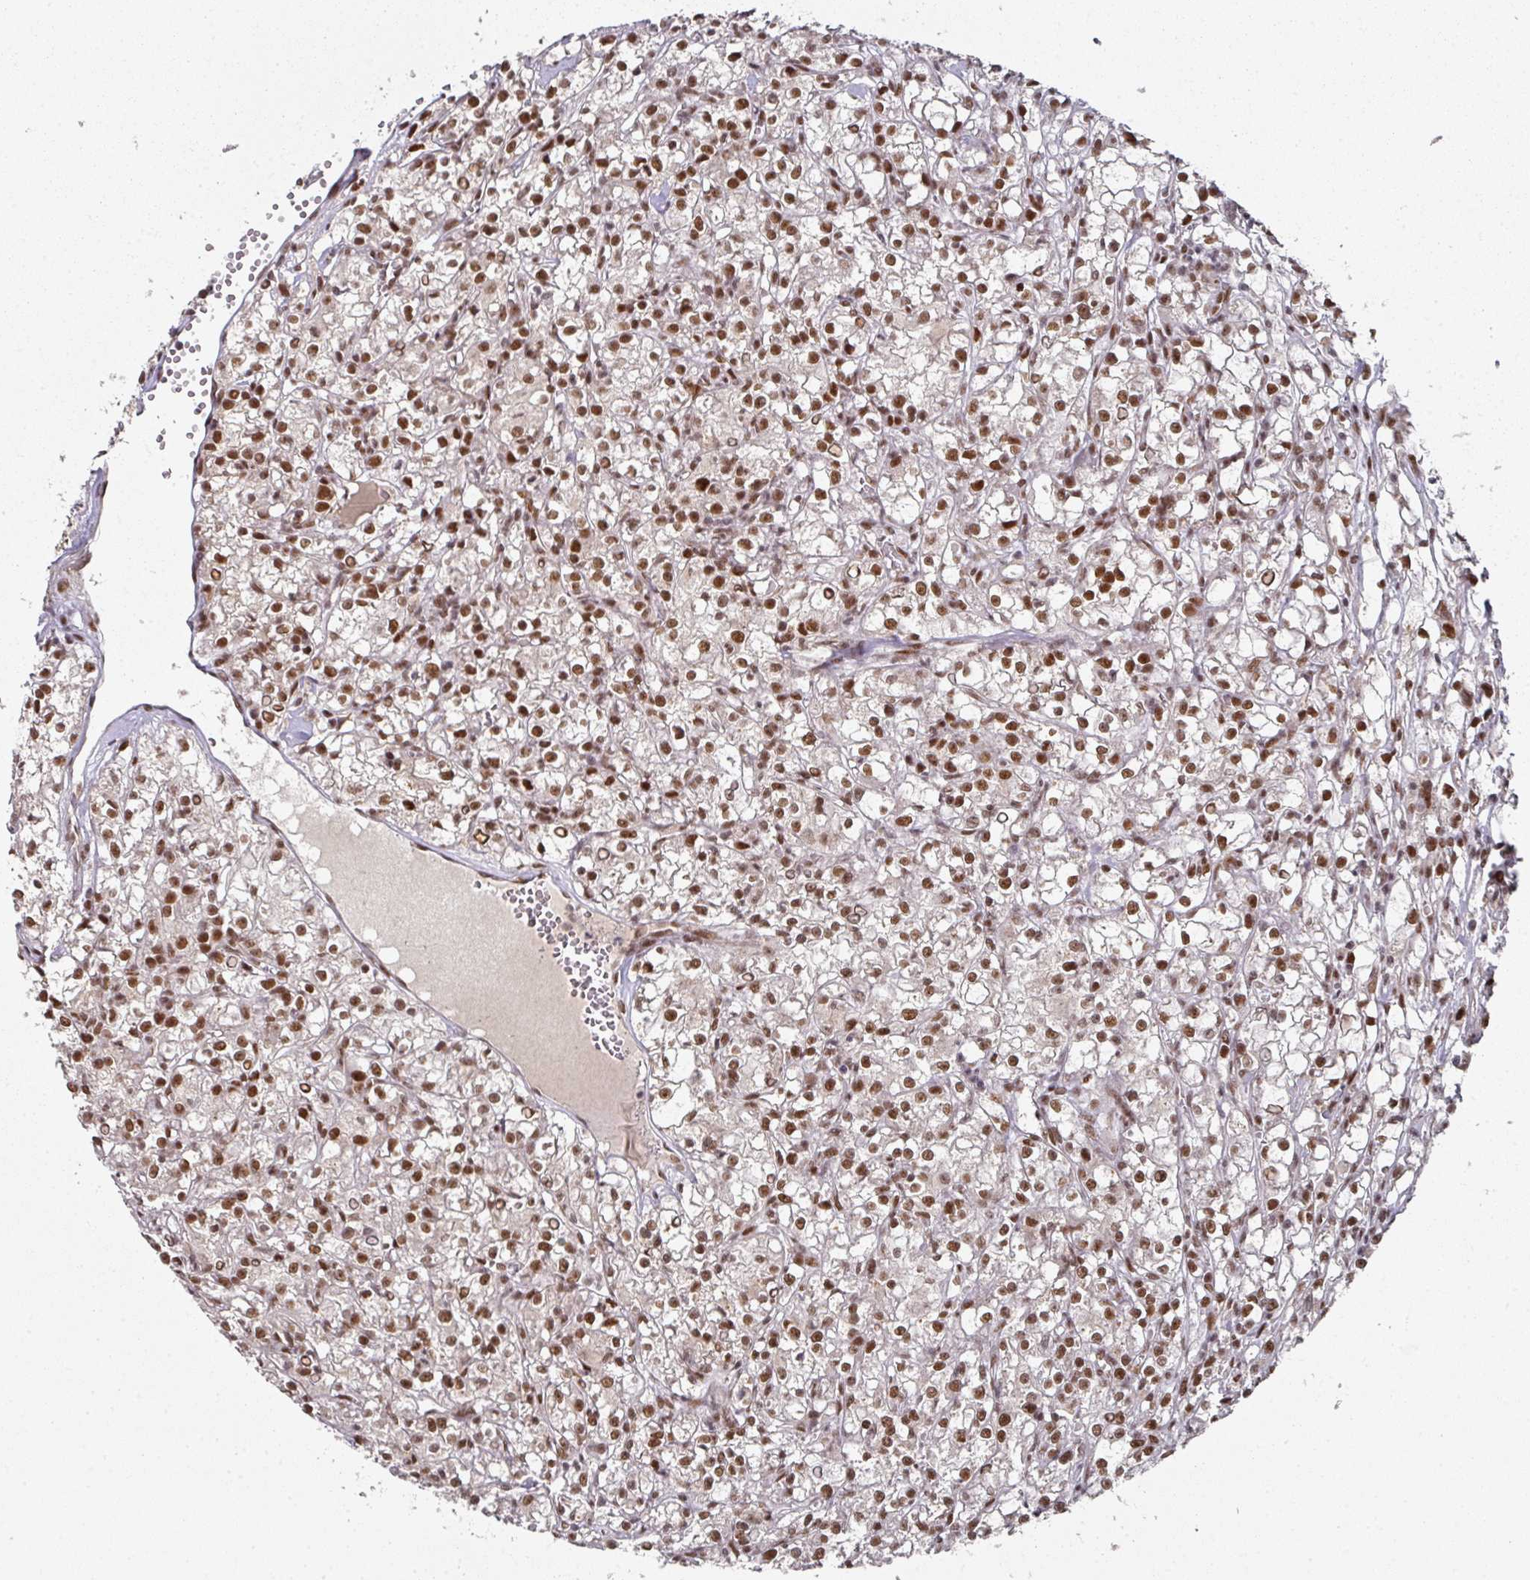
{"staining": {"intensity": "strong", "quantity": ">75%", "location": "nuclear"}, "tissue": "renal cancer", "cell_type": "Tumor cells", "image_type": "cancer", "snomed": [{"axis": "morphology", "description": "Adenocarcinoma, NOS"}, {"axis": "topography", "description": "Kidney"}], "caption": "IHC (DAB) staining of renal cancer demonstrates strong nuclear protein positivity in about >75% of tumor cells.", "gene": "MEPCE", "patient": {"sex": "female", "age": 59}}